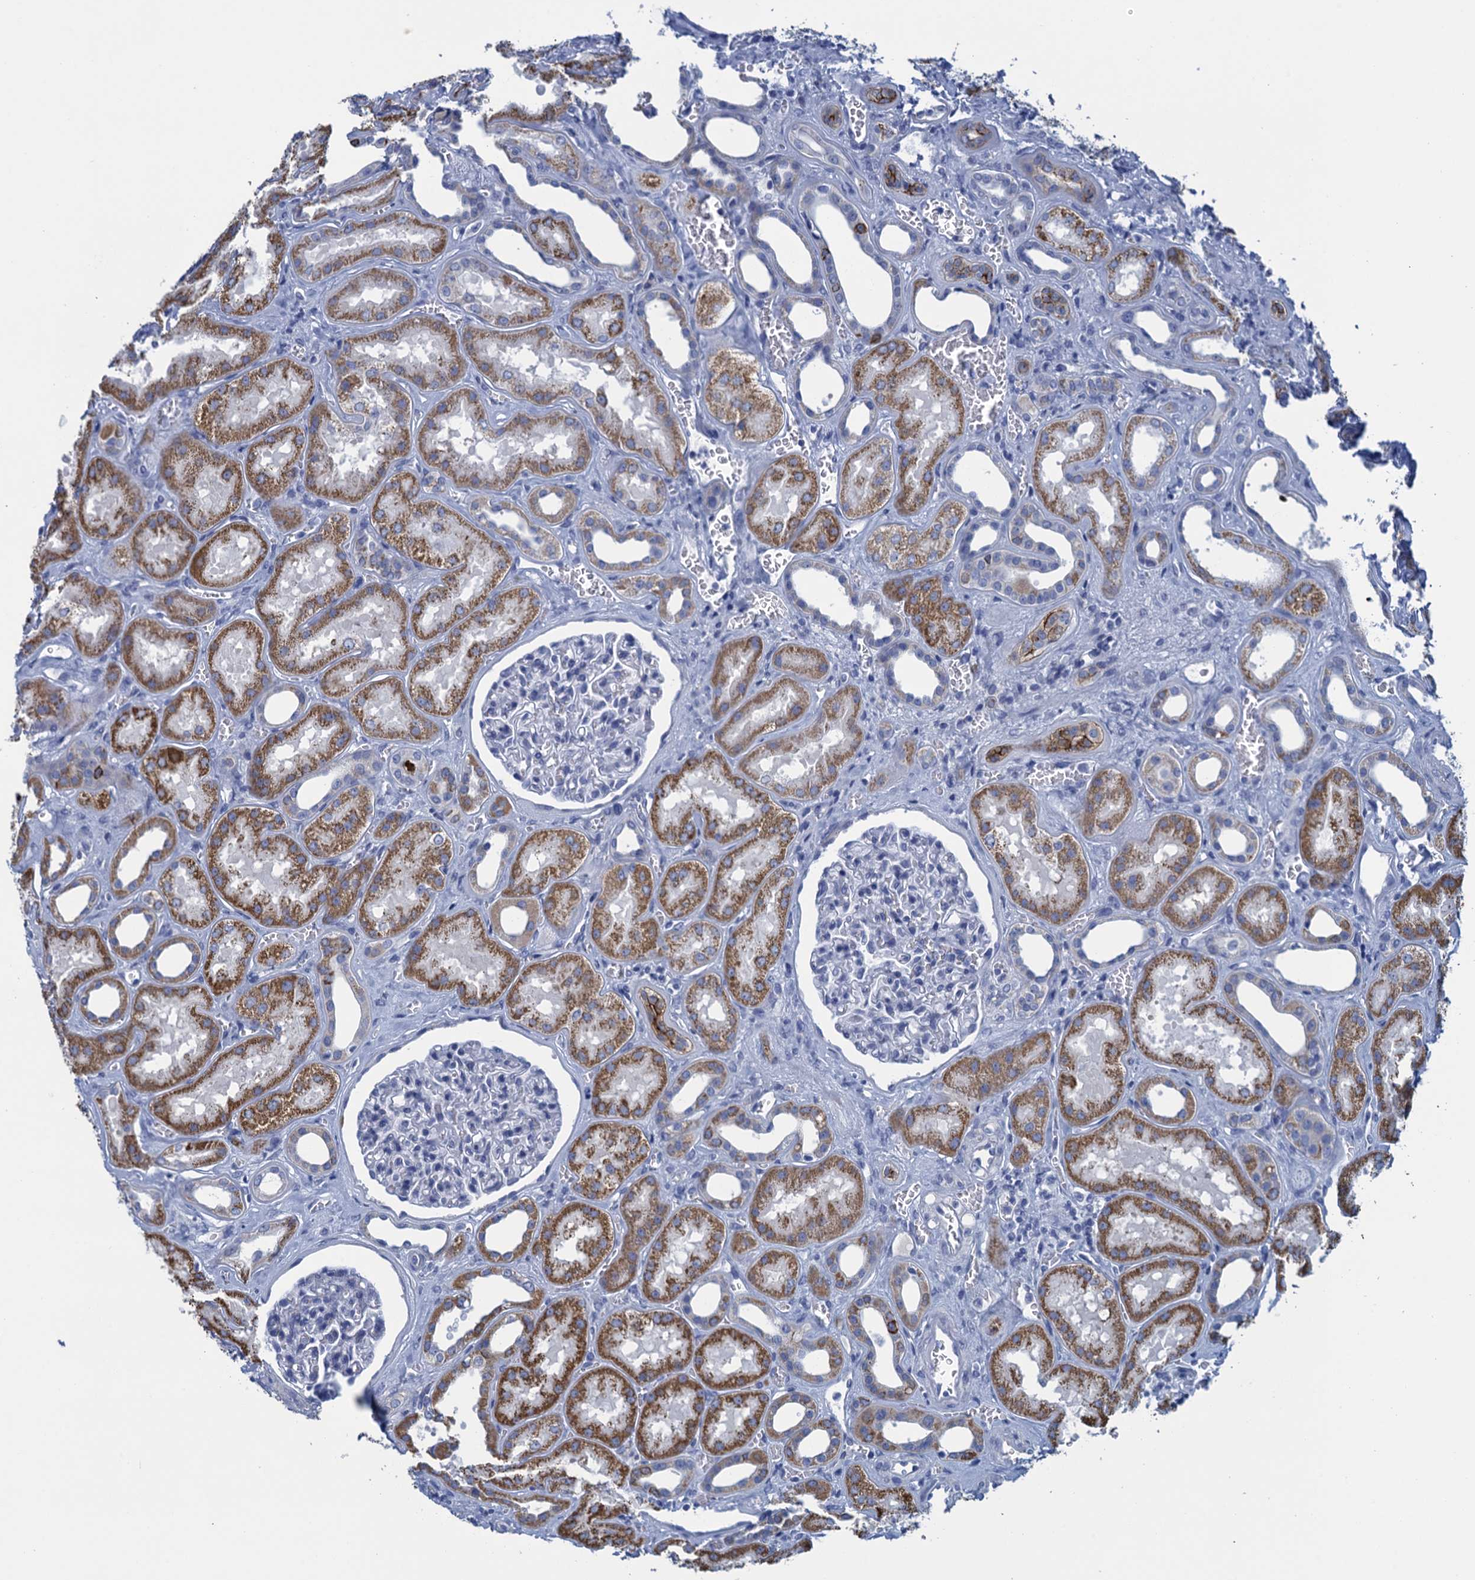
{"staining": {"intensity": "negative", "quantity": "none", "location": "none"}, "tissue": "kidney", "cell_type": "Cells in glomeruli", "image_type": "normal", "snomed": [{"axis": "morphology", "description": "Normal tissue, NOS"}, {"axis": "morphology", "description": "Adenocarcinoma, NOS"}, {"axis": "topography", "description": "Kidney"}], "caption": "Immunohistochemistry photomicrograph of unremarkable kidney: human kidney stained with DAB (3,3'-diaminobenzidine) exhibits no significant protein staining in cells in glomeruli. Nuclei are stained in blue.", "gene": "SCEL", "patient": {"sex": "female", "age": 68}}